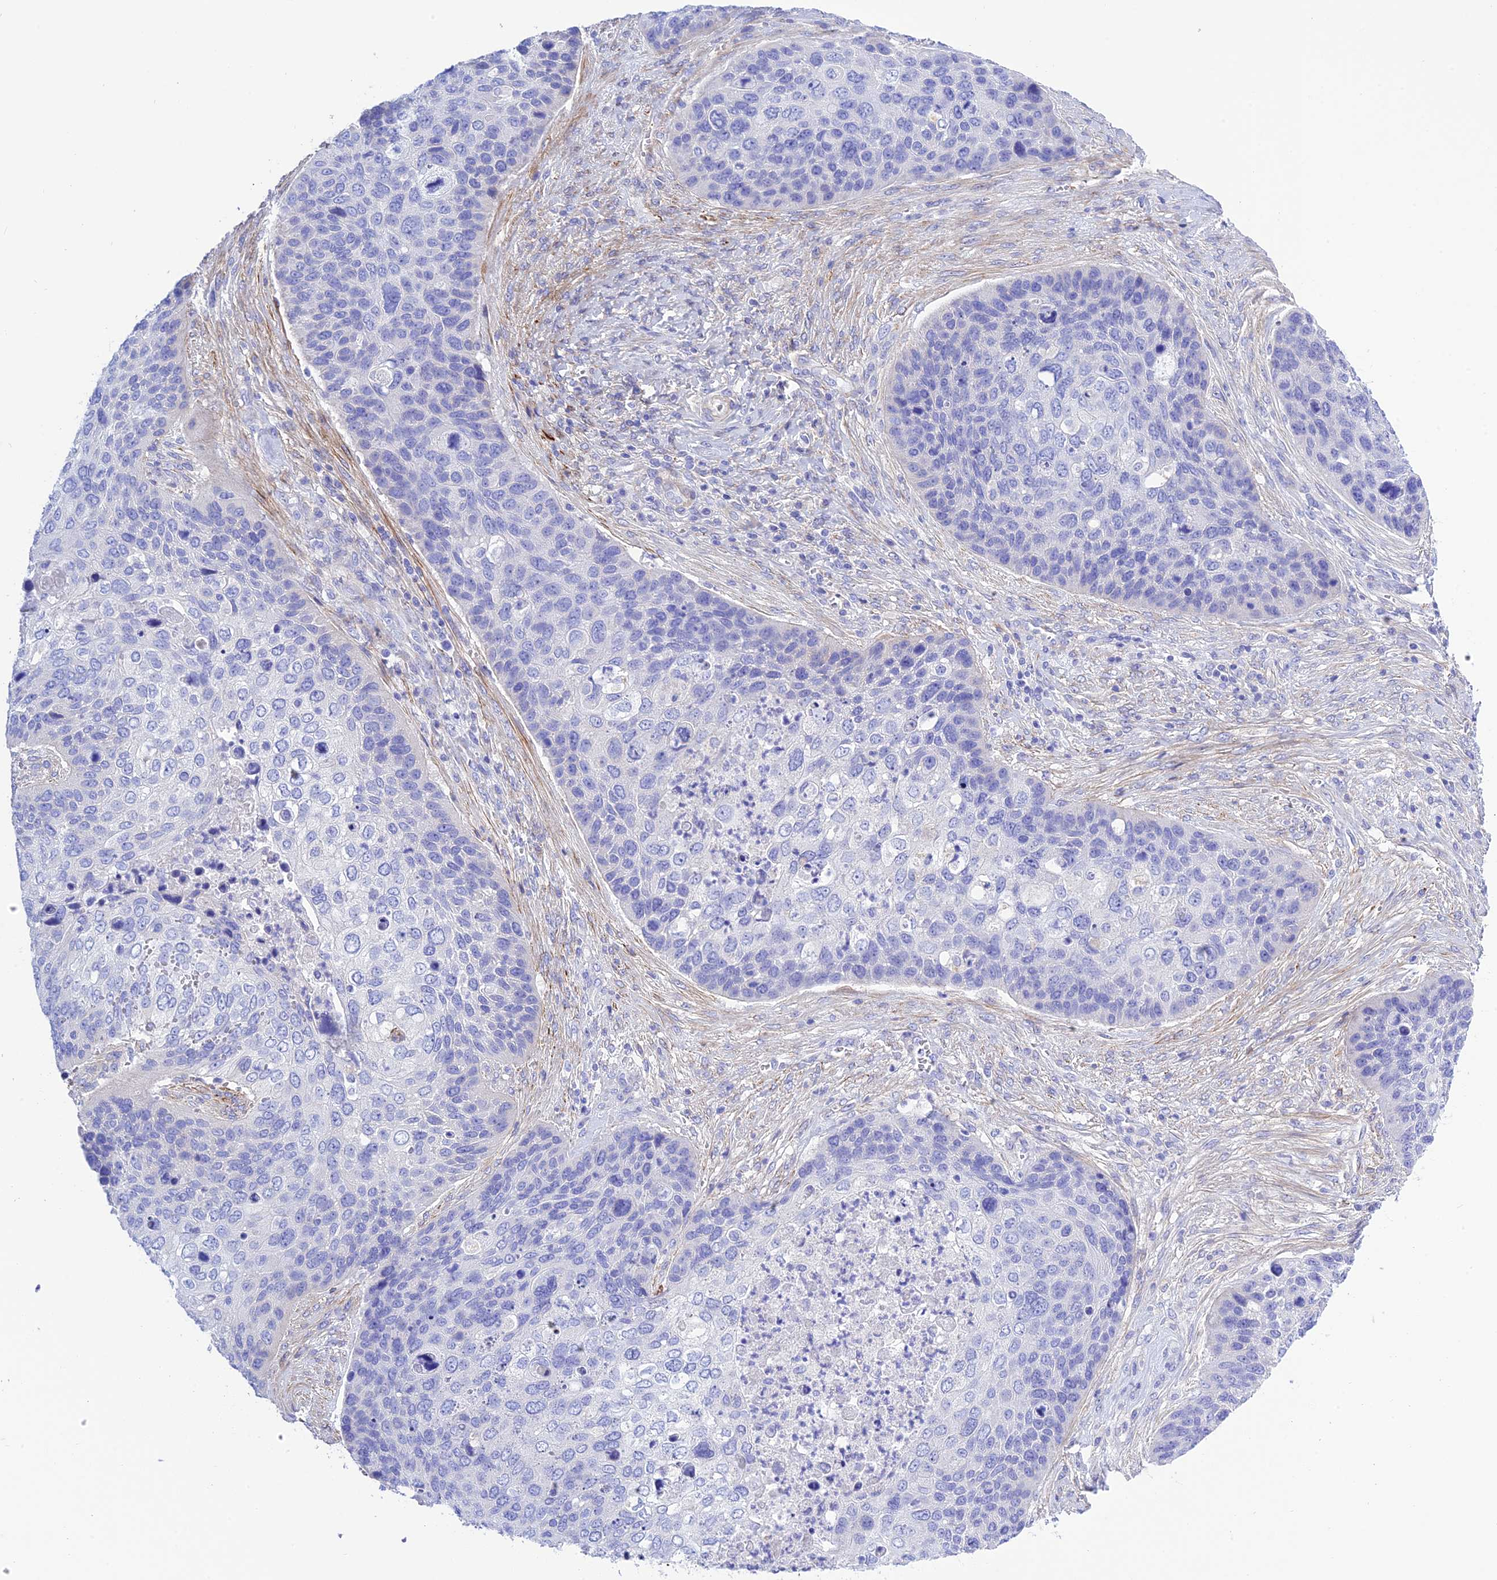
{"staining": {"intensity": "negative", "quantity": "none", "location": "none"}, "tissue": "skin cancer", "cell_type": "Tumor cells", "image_type": "cancer", "snomed": [{"axis": "morphology", "description": "Basal cell carcinoma"}, {"axis": "topography", "description": "Skin"}], "caption": "A micrograph of basal cell carcinoma (skin) stained for a protein reveals no brown staining in tumor cells.", "gene": "FRA10AC1", "patient": {"sex": "female", "age": 74}}